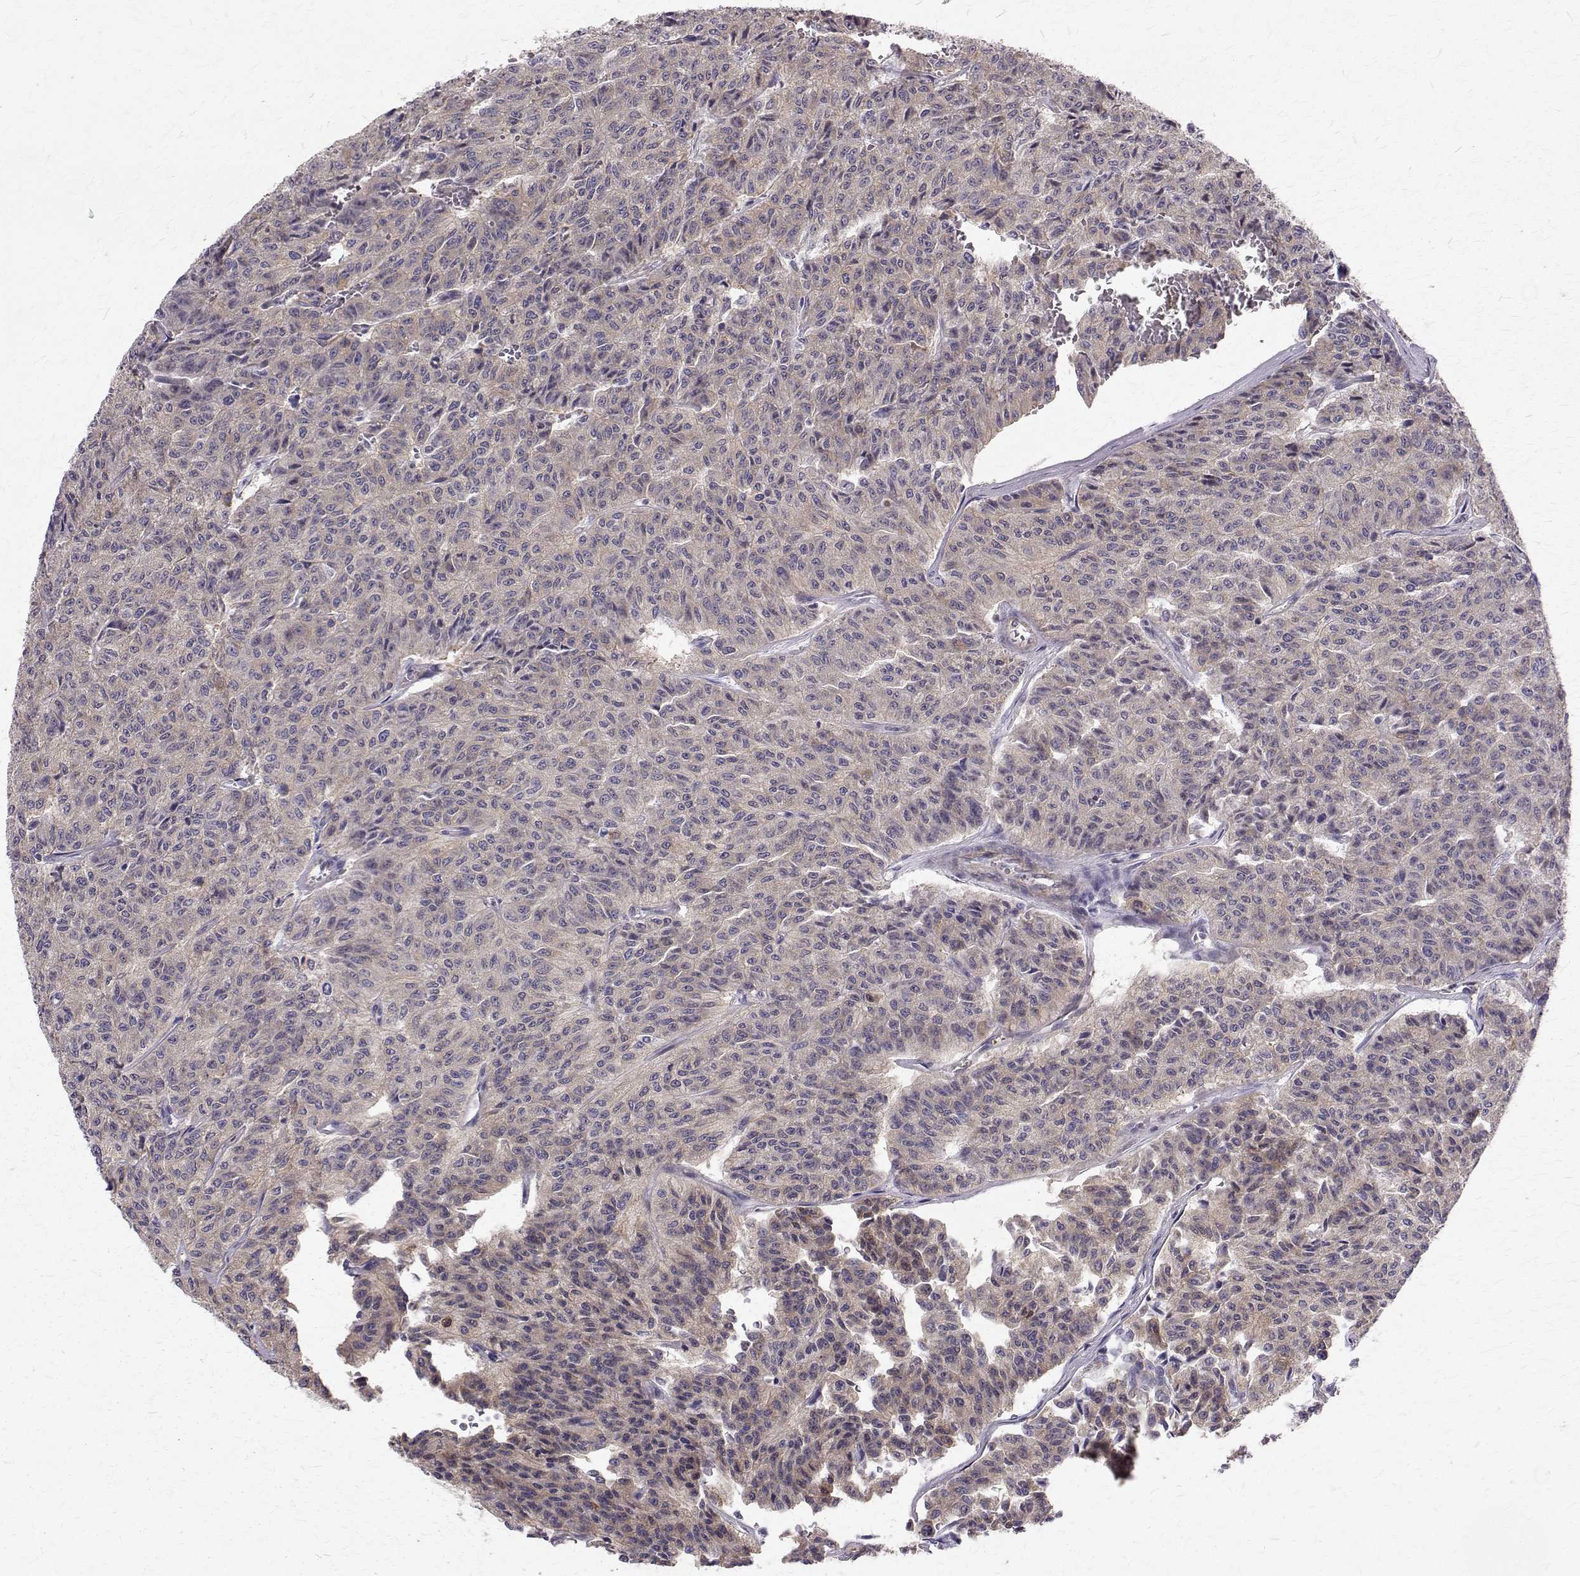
{"staining": {"intensity": "negative", "quantity": "none", "location": "none"}, "tissue": "carcinoid", "cell_type": "Tumor cells", "image_type": "cancer", "snomed": [{"axis": "morphology", "description": "Carcinoid, malignant, NOS"}, {"axis": "topography", "description": "Lung"}], "caption": "There is no significant staining in tumor cells of malignant carcinoid.", "gene": "ARFGAP1", "patient": {"sex": "male", "age": 71}}